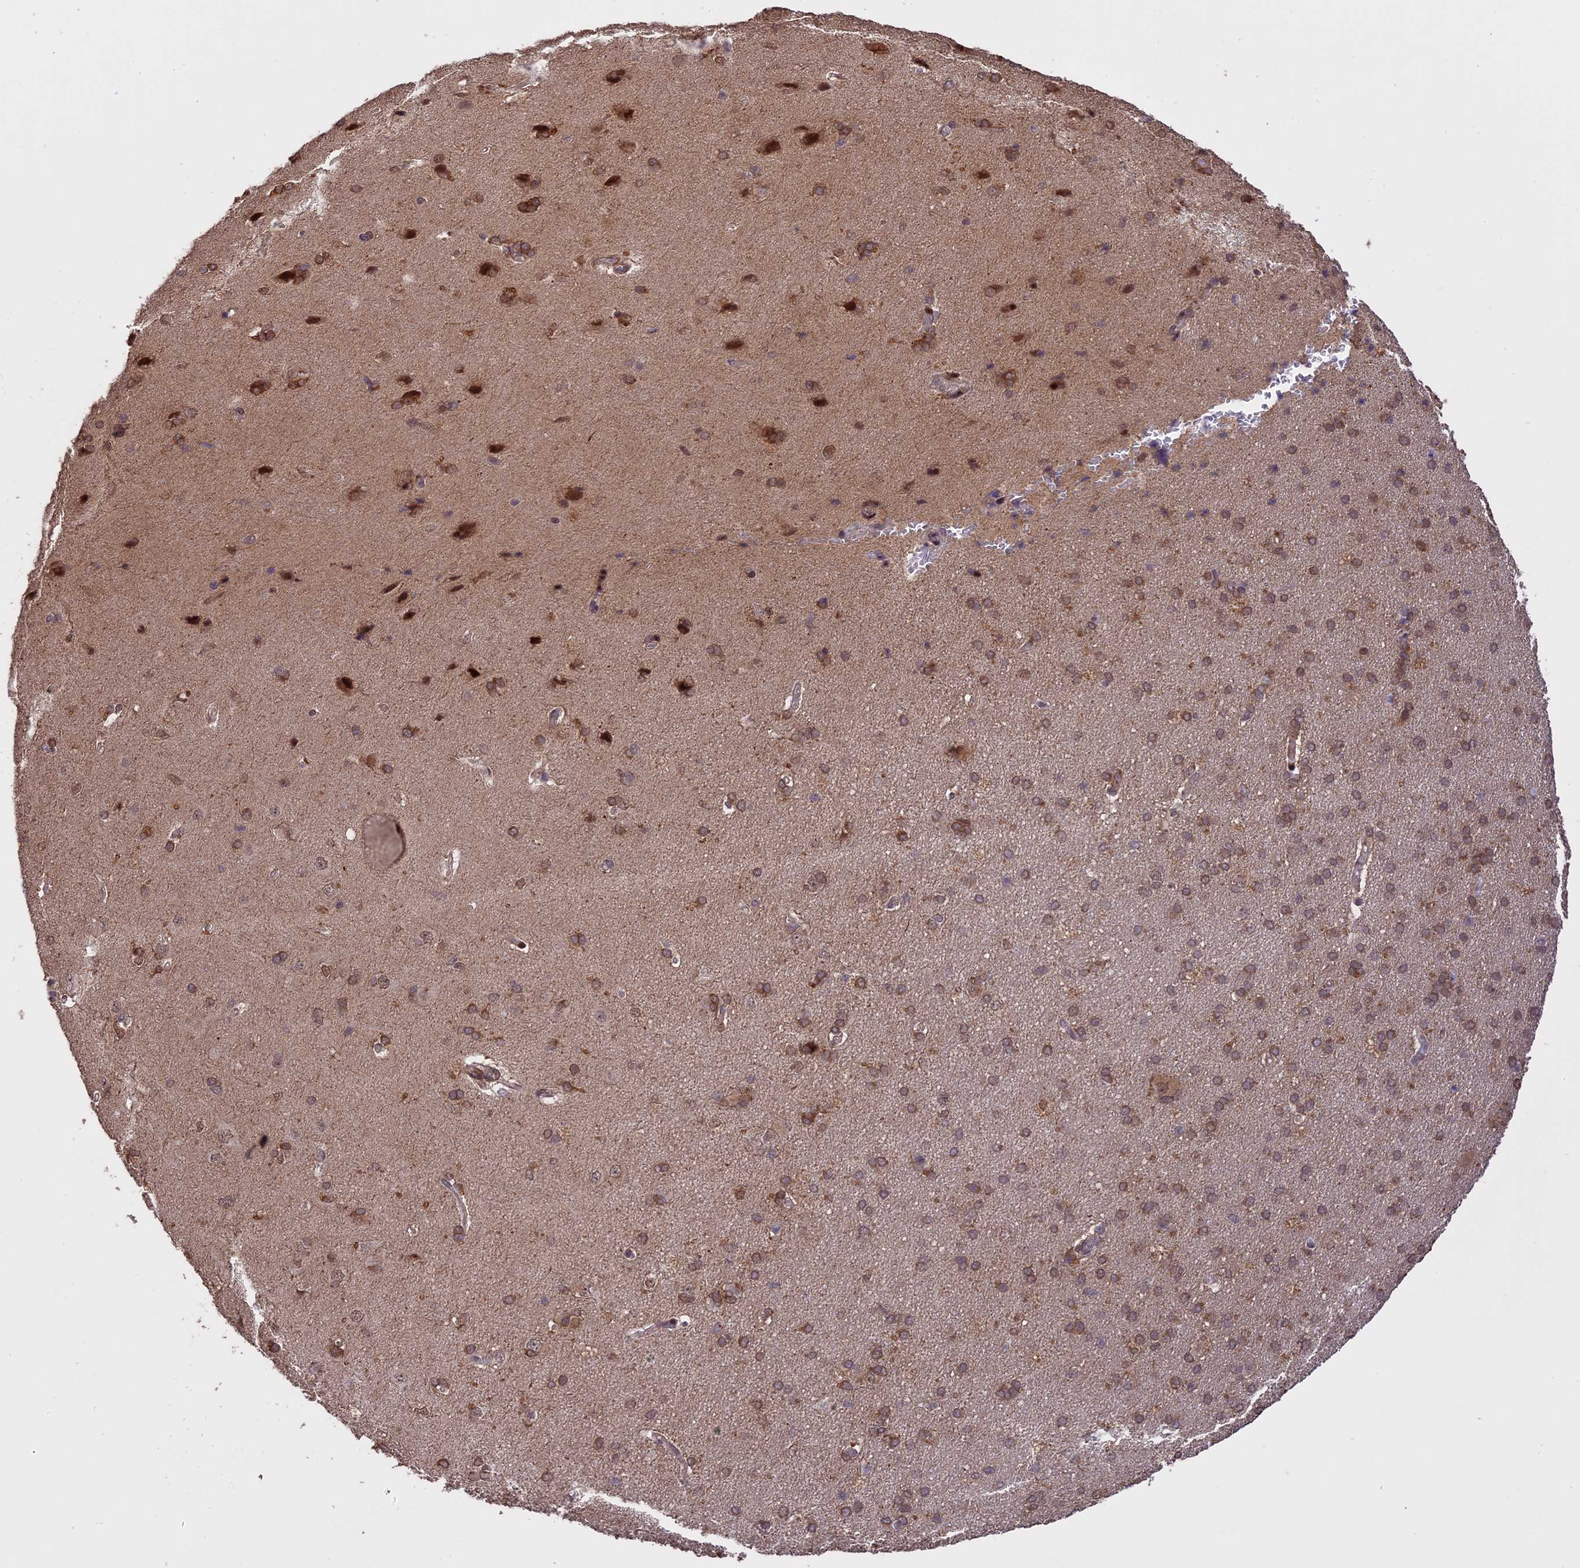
{"staining": {"intensity": "weak", "quantity": "25%-75%", "location": "cytoplasmic/membranous"}, "tissue": "cerebral cortex", "cell_type": "Endothelial cells", "image_type": "normal", "snomed": [{"axis": "morphology", "description": "Normal tissue, NOS"}, {"axis": "topography", "description": "Cerebral cortex"}], "caption": "Immunohistochemical staining of normal human cerebral cortex demonstrates 25%-75% levels of weak cytoplasmic/membranous protein staining in approximately 25%-75% of endothelial cells.", "gene": "PRELID2", "patient": {"sex": "male", "age": 62}}